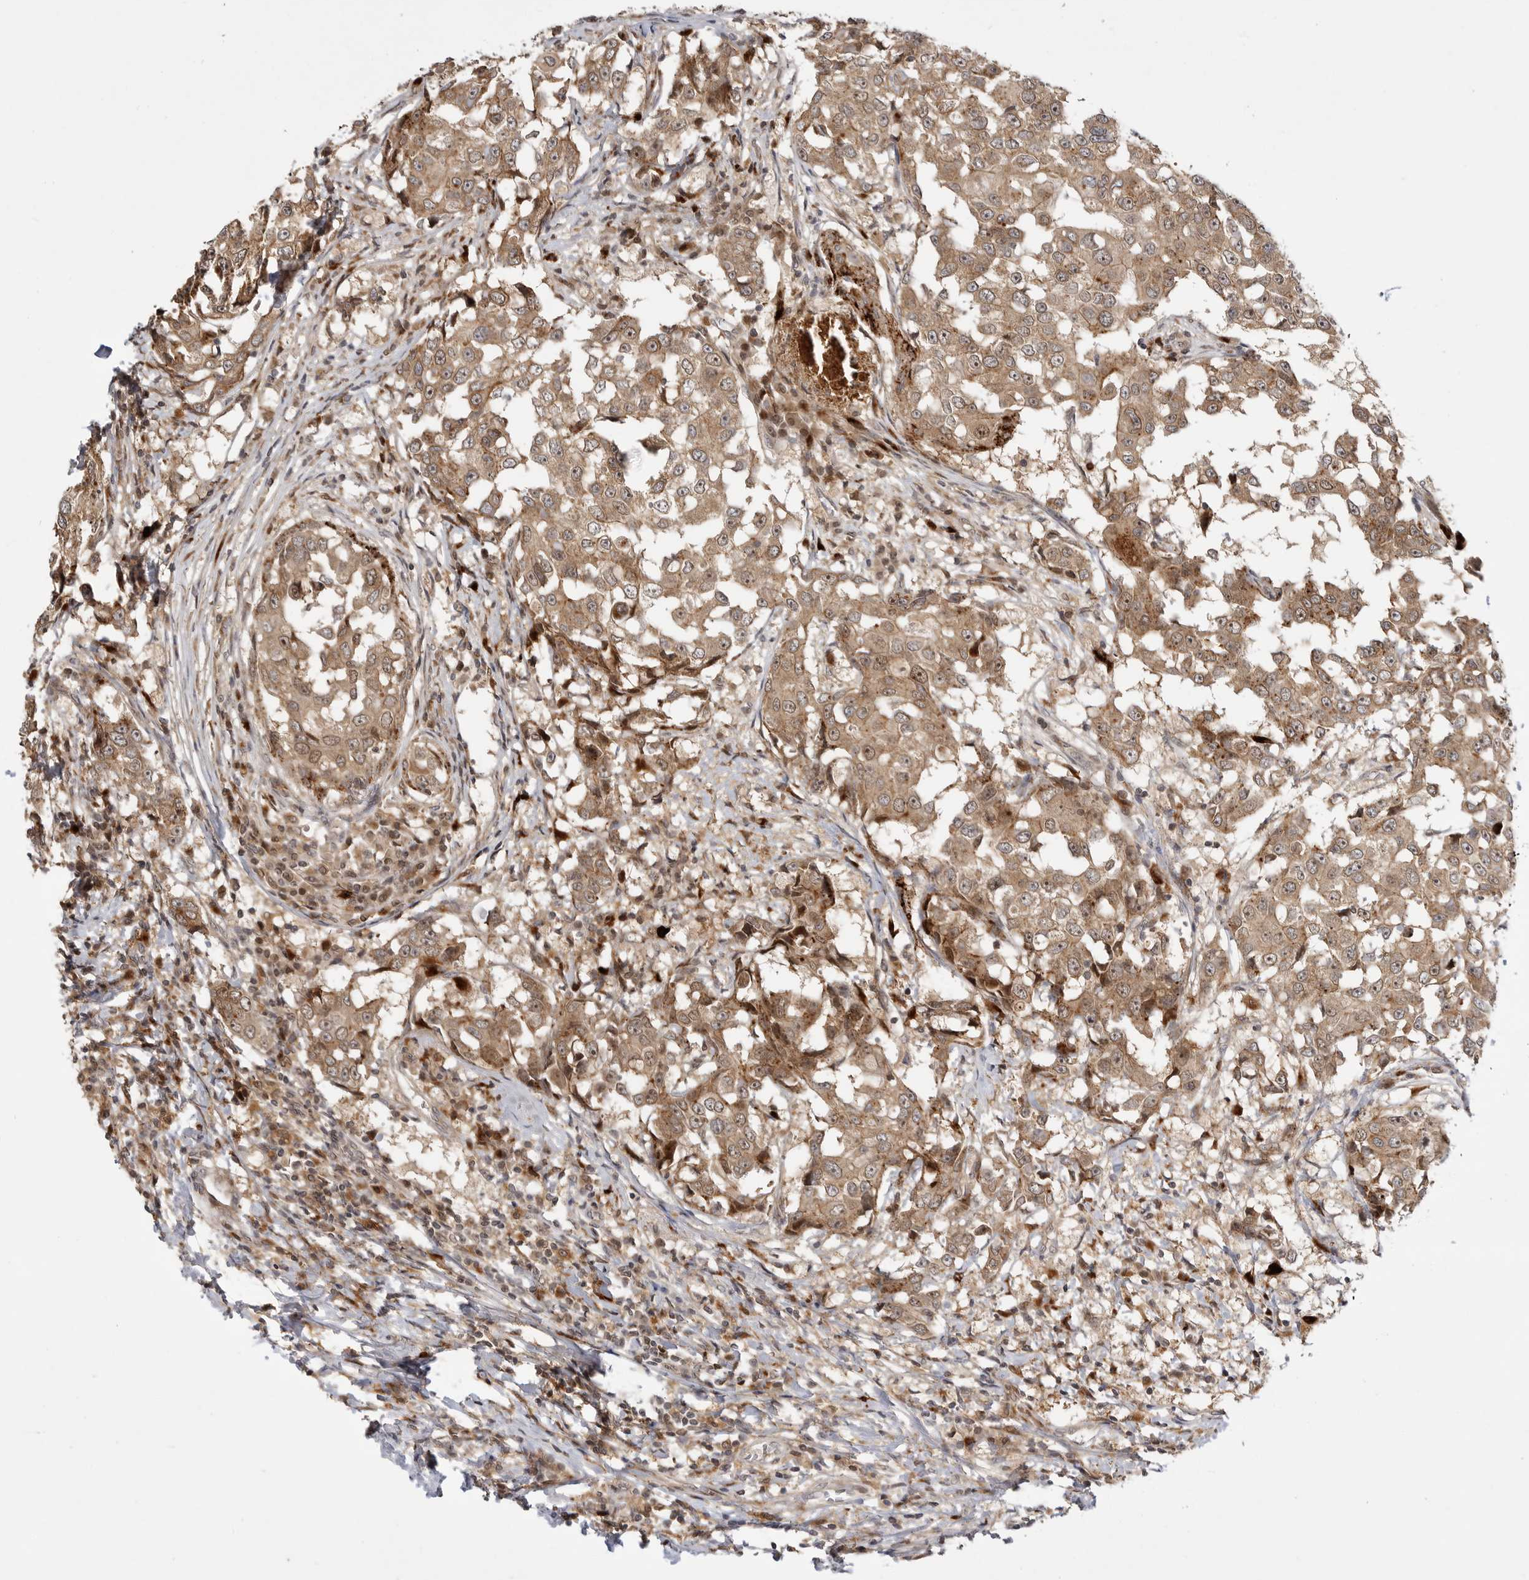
{"staining": {"intensity": "moderate", "quantity": ">75%", "location": "cytoplasmic/membranous"}, "tissue": "breast cancer", "cell_type": "Tumor cells", "image_type": "cancer", "snomed": [{"axis": "morphology", "description": "Duct carcinoma"}, {"axis": "topography", "description": "Breast"}], "caption": "Intraductal carcinoma (breast) stained for a protein exhibits moderate cytoplasmic/membranous positivity in tumor cells.", "gene": "CSNK1G3", "patient": {"sex": "female", "age": 27}}